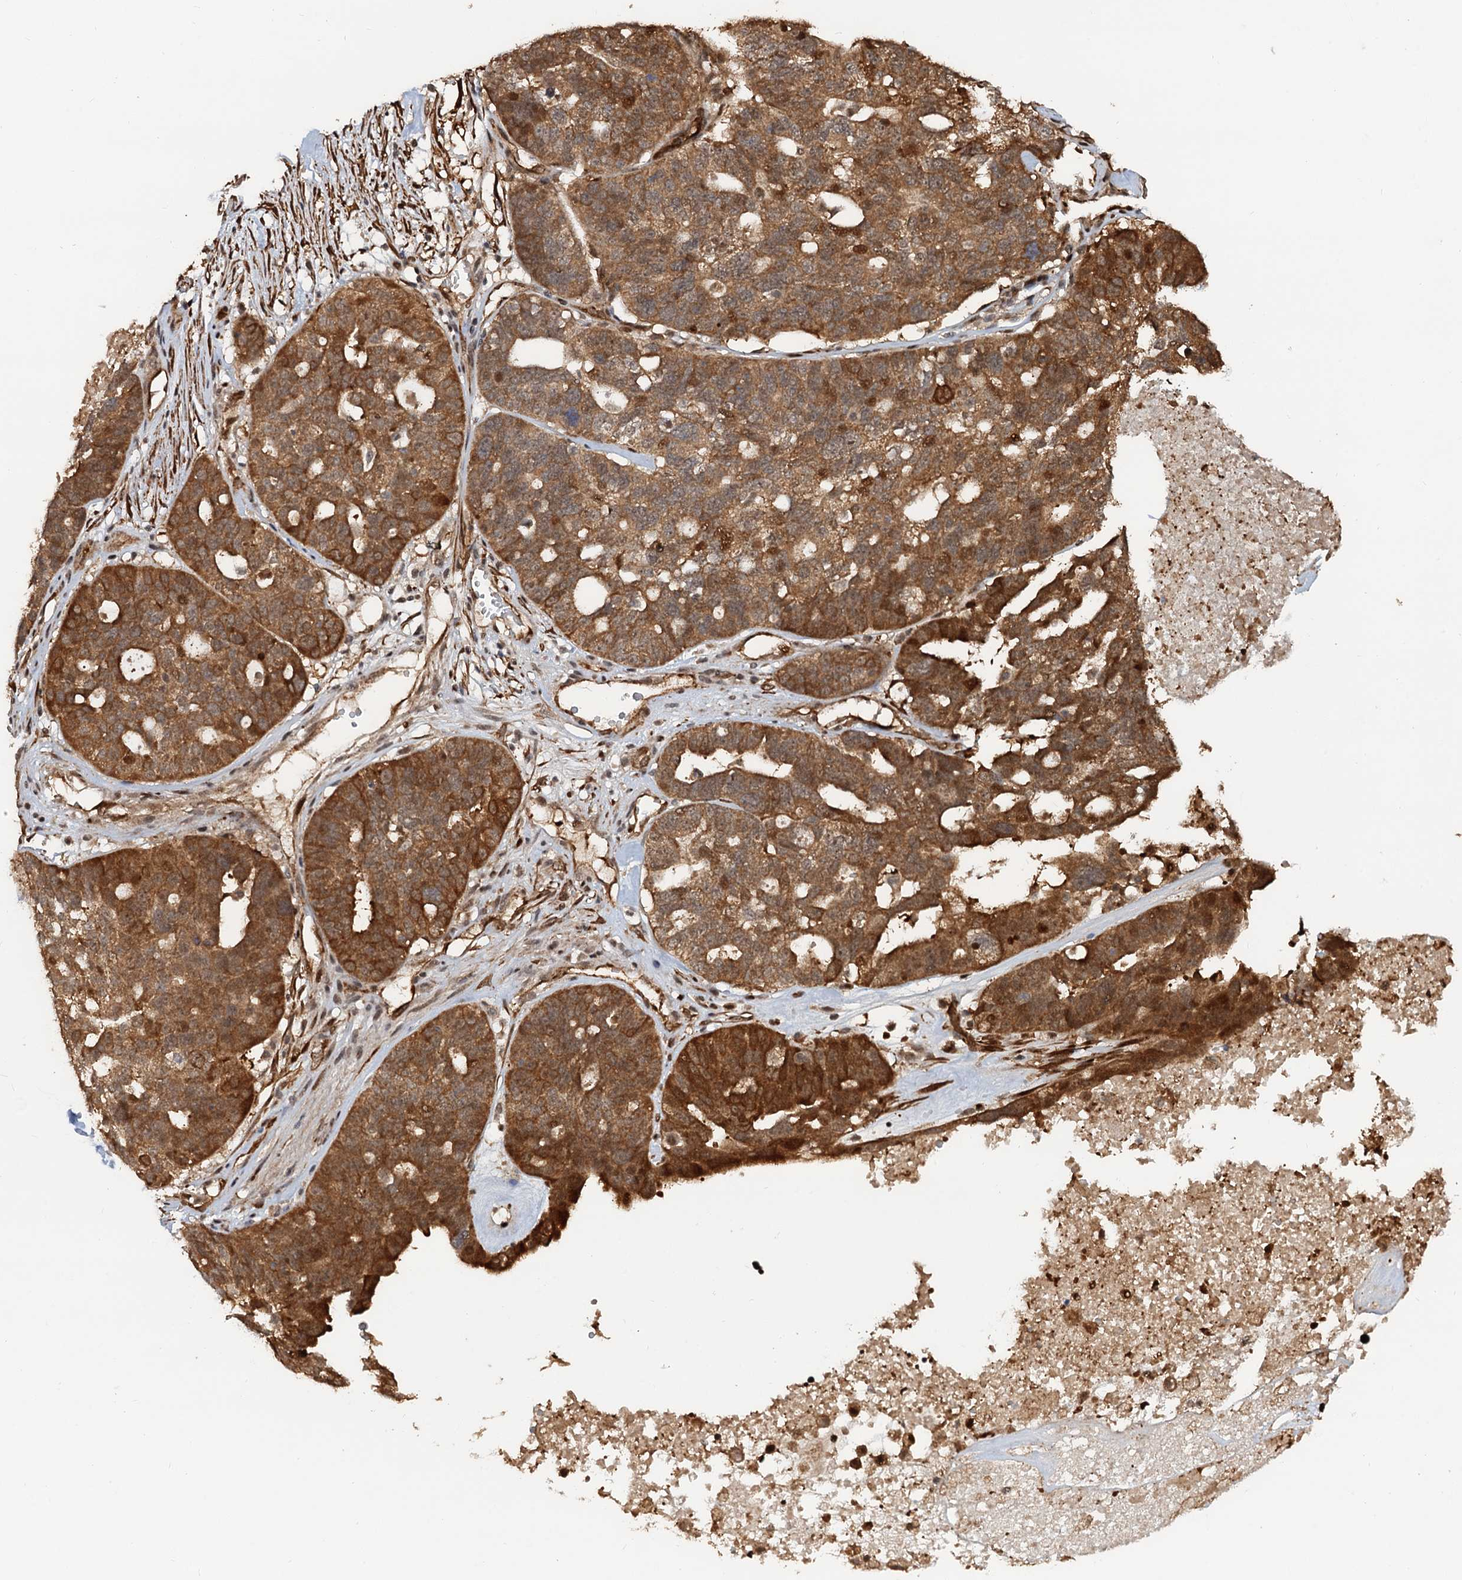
{"staining": {"intensity": "moderate", "quantity": ">75%", "location": "cytoplasmic/membranous,nuclear"}, "tissue": "ovarian cancer", "cell_type": "Tumor cells", "image_type": "cancer", "snomed": [{"axis": "morphology", "description": "Cystadenocarcinoma, serous, NOS"}, {"axis": "topography", "description": "Ovary"}], "caption": "Ovarian cancer tissue exhibits moderate cytoplasmic/membranous and nuclear positivity in approximately >75% of tumor cells, visualized by immunohistochemistry.", "gene": "SNRNP25", "patient": {"sex": "female", "age": 59}}